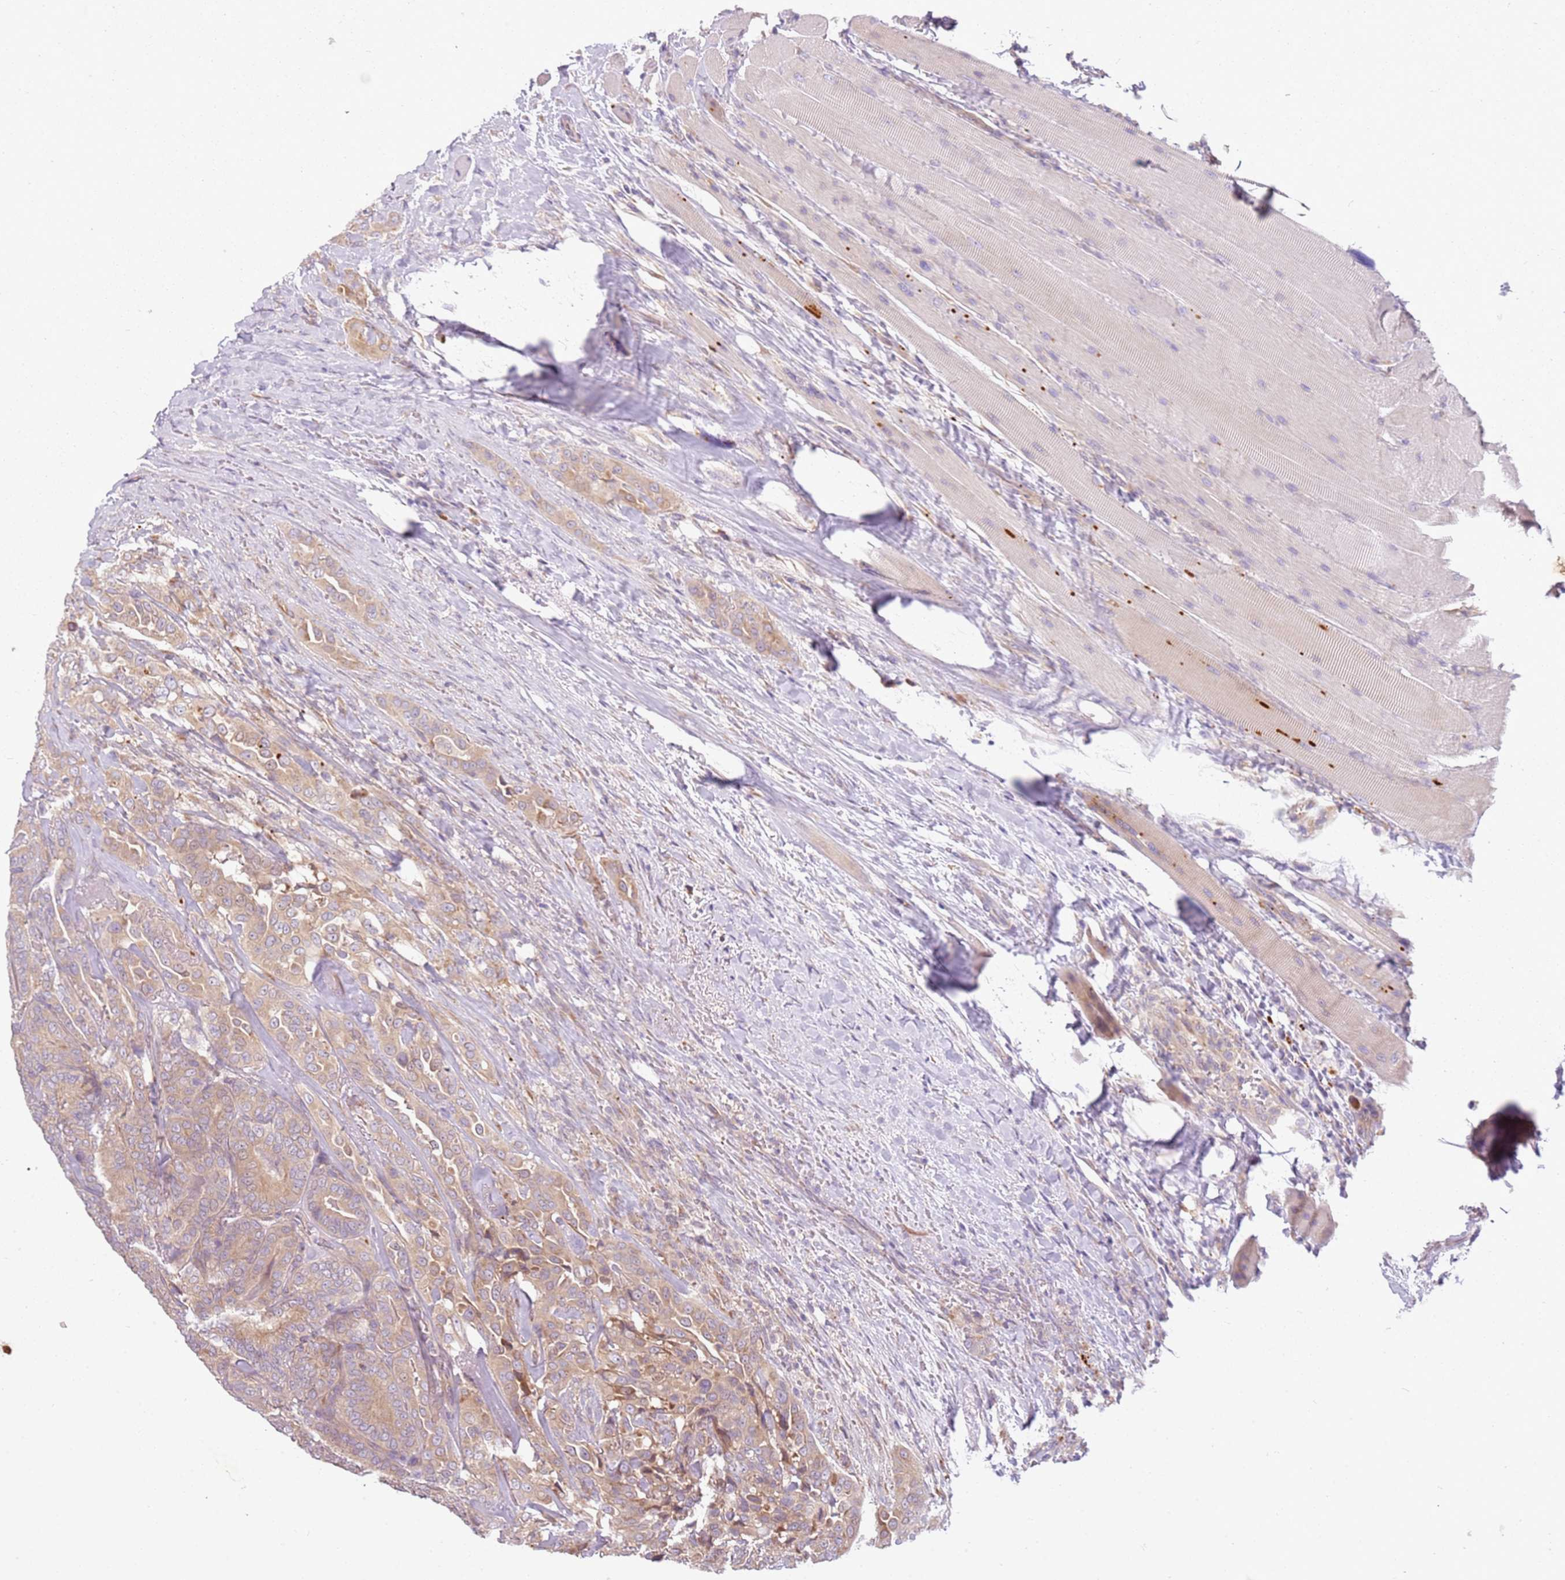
{"staining": {"intensity": "weak", "quantity": "25%-75%", "location": "cytoplasmic/membranous"}, "tissue": "thyroid cancer", "cell_type": "Tumor cells", "image_type": "cancer", "snomed": [{"axis": "morphology", "description": "Papillary adenocarcinoma, NOS"}, {"axis": "topography", "description": "Thyroid gland"}], "caption": "Immunohistochemistry (IHC) image of neoplastic tissue: papillary adenocarcinoma (thyroid) stained using immunohistochemistry displays low levels of weak protein expression localized specifically in the cytoplasmic/membranous of tumor cells, appearing as a cytoplasmic/membranous brown color.", "gene": "RPS28", "patient": {"sex": "male", "age": 61}}